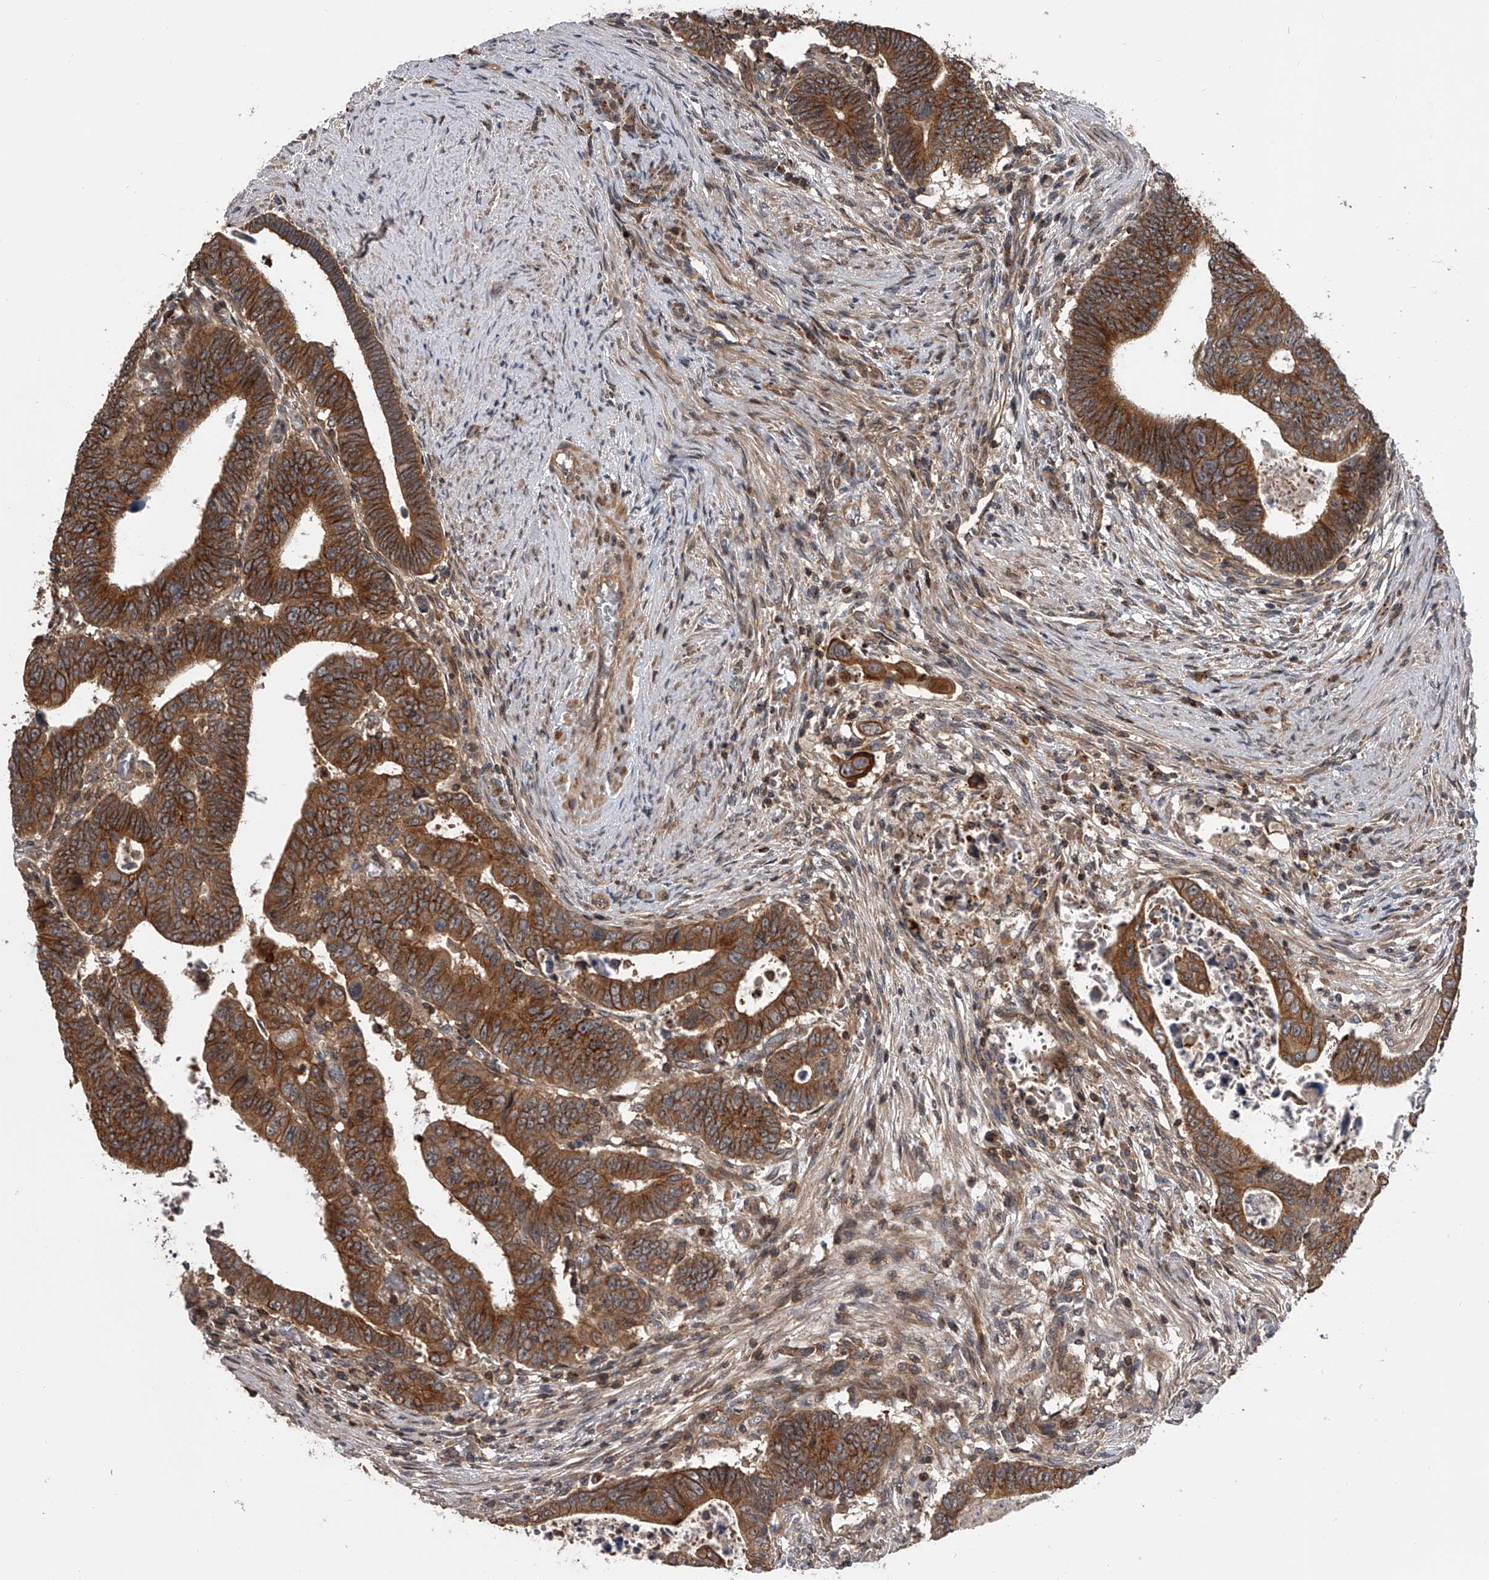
{"staining": {"intensity": "strong", "quantity": ">75%", "location": "cytoplasmic/membranous"}, "tissue": "colorectal cancer", "cell_type": "Tumor cells", "image_type": "cancer", "snomed": [{"axis": "morphology", "description": "Normal tissue, NOS"}, {"axis": "morphology", "description": "Adenocarcinoma, NOS"}, {"axis": "topography", "description": "Rectum"}], "caption": "This image demonstrates colorectal cancer stained with immunohistochemistry (IHC) to label a protein in brown. The cytoplasmic/membranous of tumor cells show strong positivity for the protein. Nuclei are counter-stained blue.", "gene": "USP47", "patient": {"sex": "female", "age": 65}}